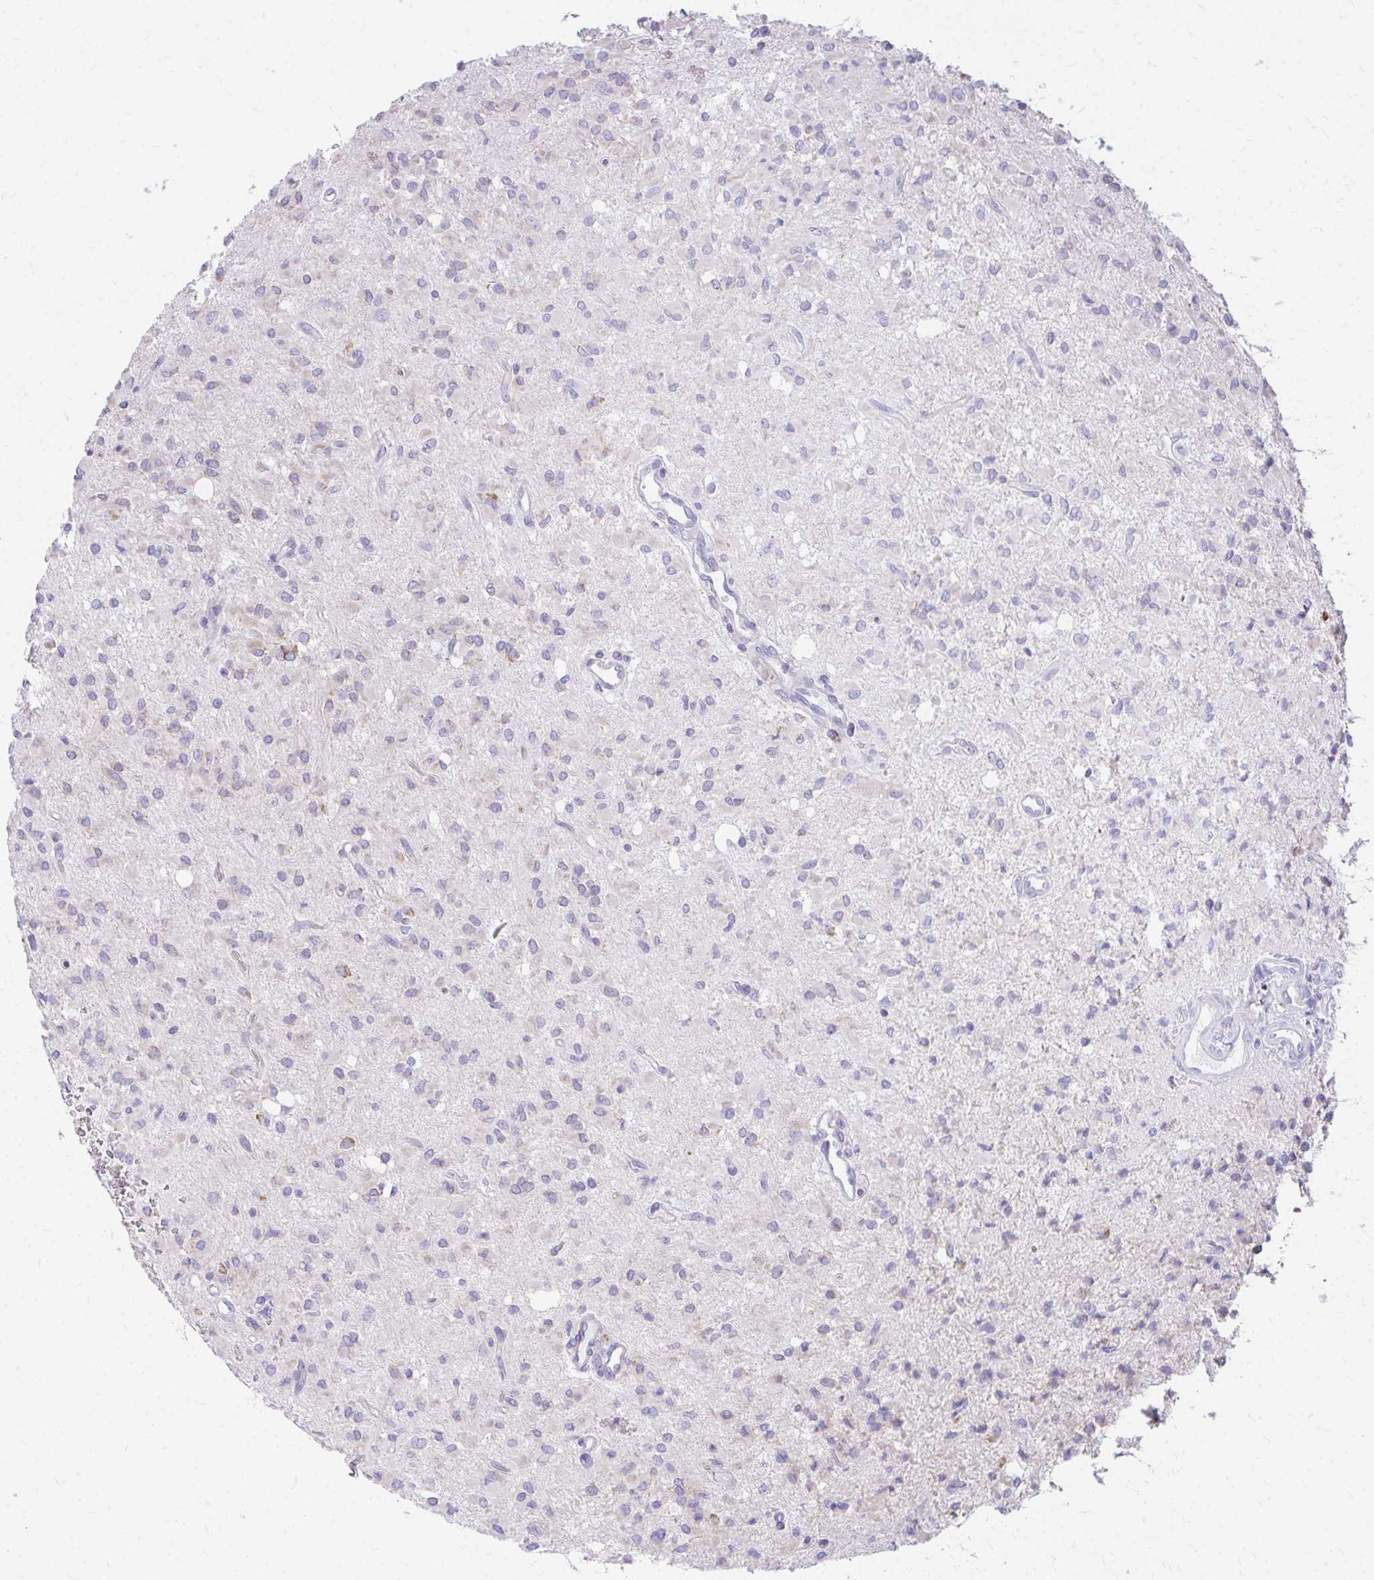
{"staining": {"intensity": "weak", "quantity": "<25%", "location": "cytoplasmic/membranous"}, "tissue": "glioma", "cell_type": "Tumor cells", "image_type": "cancer", "snomed": [{"axis": "morphology", "description": "Glioma, malignant, Low grade"}, {"axis": "topography", "description": "Brain"}], "caption": "Glioma was stained to show a protein in brown. There is no significant positivity in tumor cells.", "gene": "MRPL19", "patient": {"sex": "female", "age": 33}}